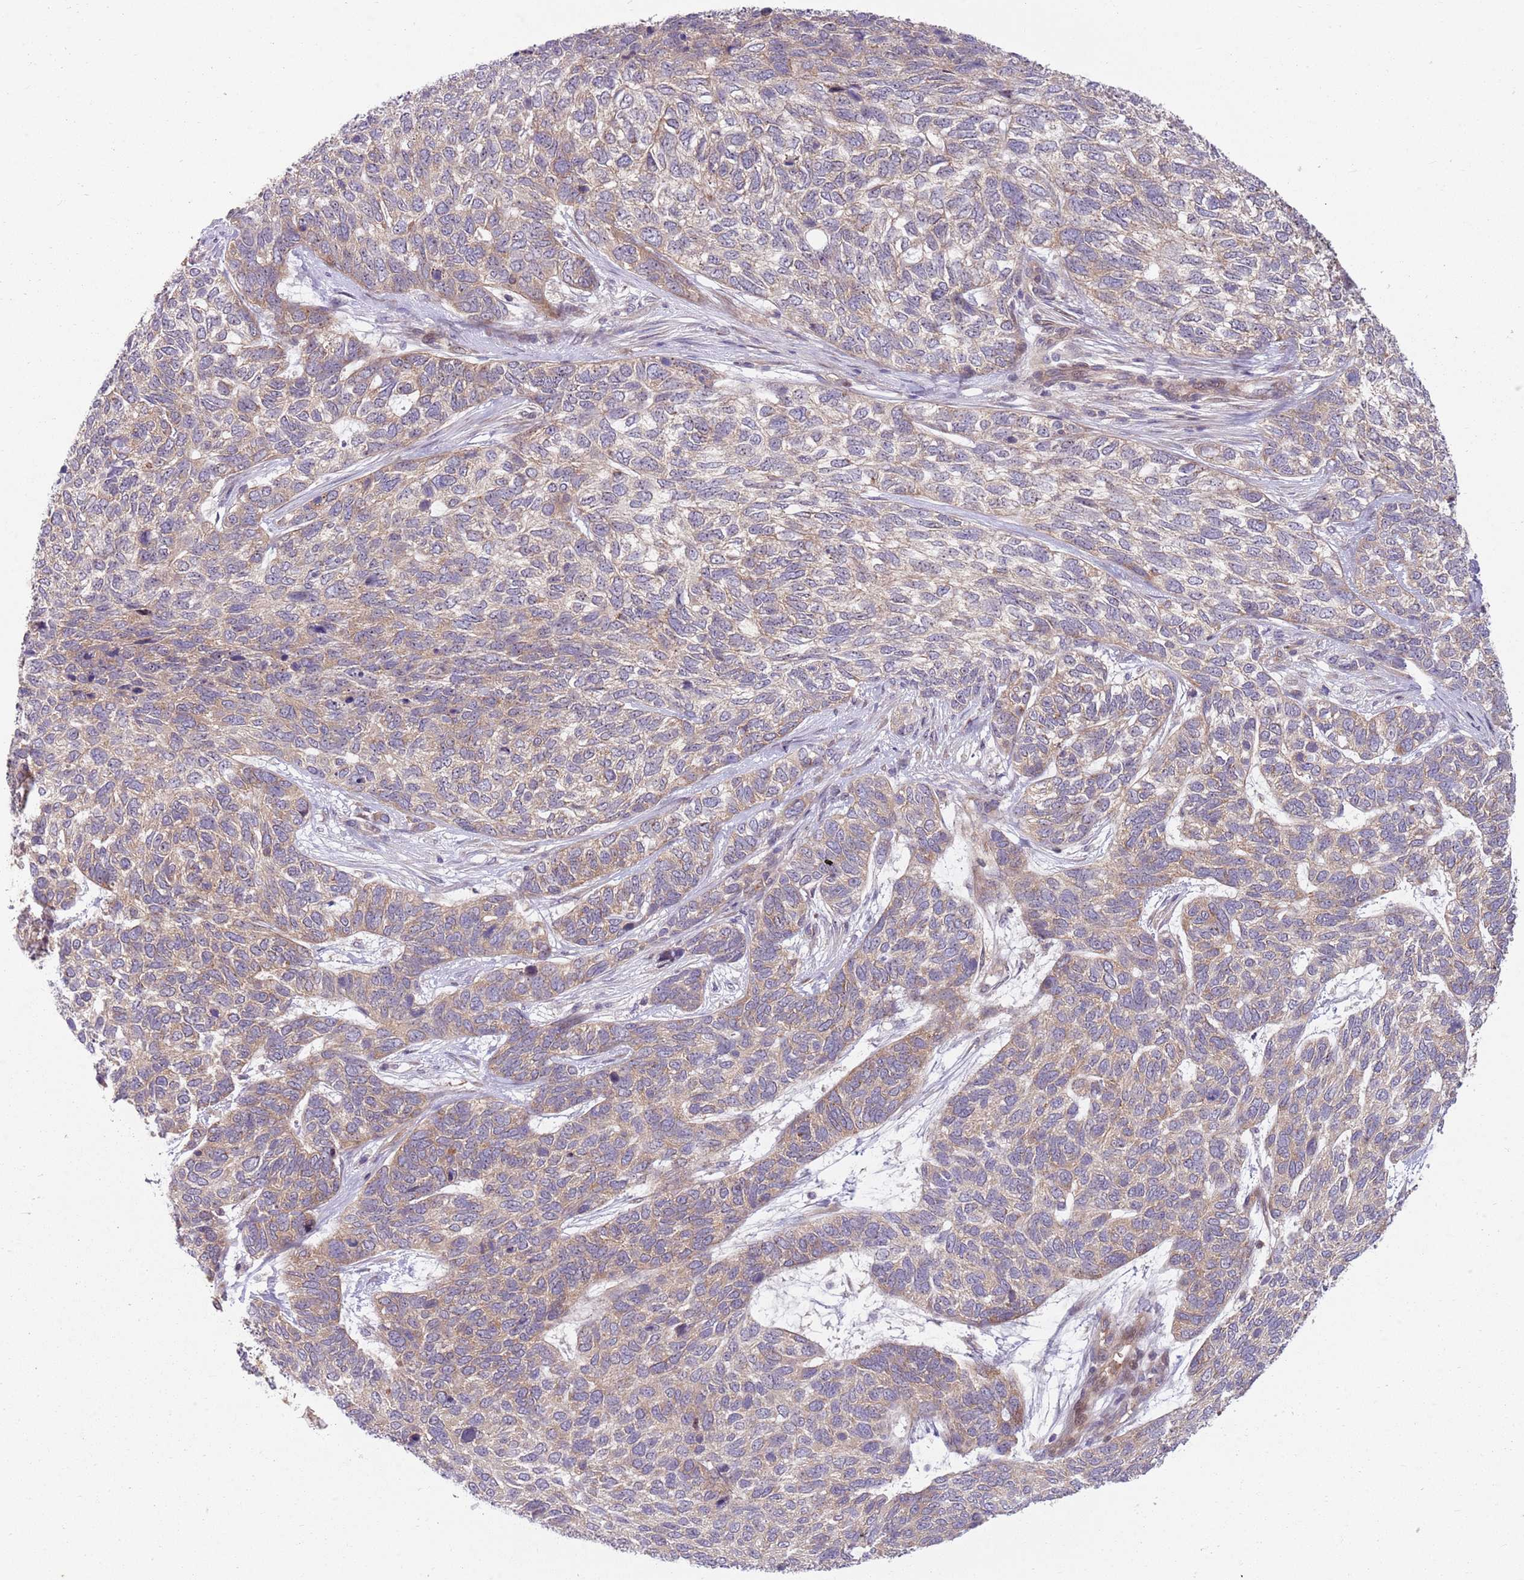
{"staining": {"intensity": "weak", "quantity": "25%-75%", "location": "cytoplasmic/membranous"}, "tissue": "skin cancer", "cell_type": "Tumor cells", "image_type": "cancer", "snomed": [{"axis": "morphology", "description": "Basal cell carcinoma"}, {"axis": "topography", "description": "Skin"}], "caption": "Skin basal cell carcinoma tissue exhibits weak cytoplasmic/membranous expression in approximately 25%-75% of tumor cells", "gene": "GGA1", "patient": {"sex": "female", "age": 65}}